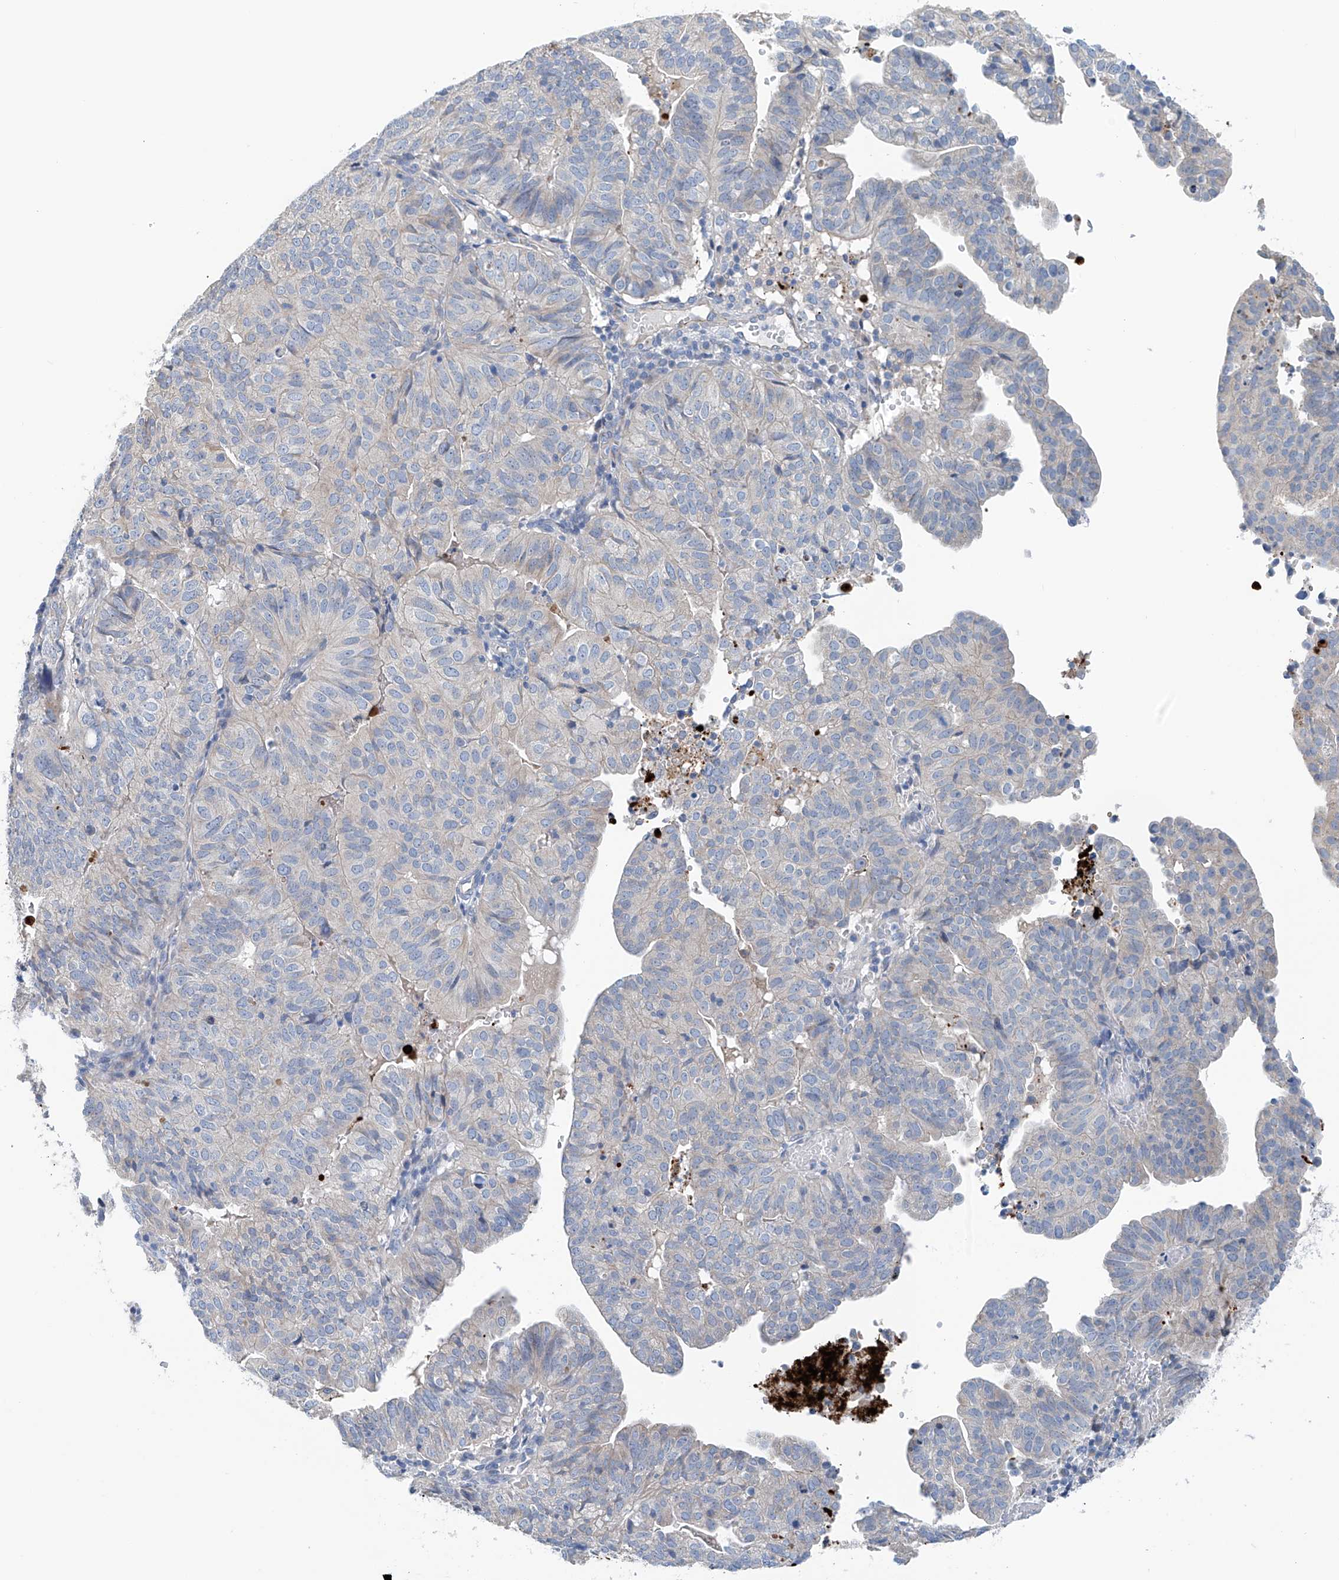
{"staining": {"intensity": "negative", "quantity": "none", "location": "none"}, "tissue": "endometrial cancer", "cell_type": "Tumor cells", "image_type": "cancer", "snomed": [{"axis": "morphology", "description": "Adenocarcinoma, NOS"}, {"axis": "topography", "description": "Uterus"}], "caption": "IHC image of endometrial adenocarcinoma stained for a protein (brown), which shows no expression in tumor cells.", "gene": "CEP85L", "patient": {"sex": "female", "age": 77}}